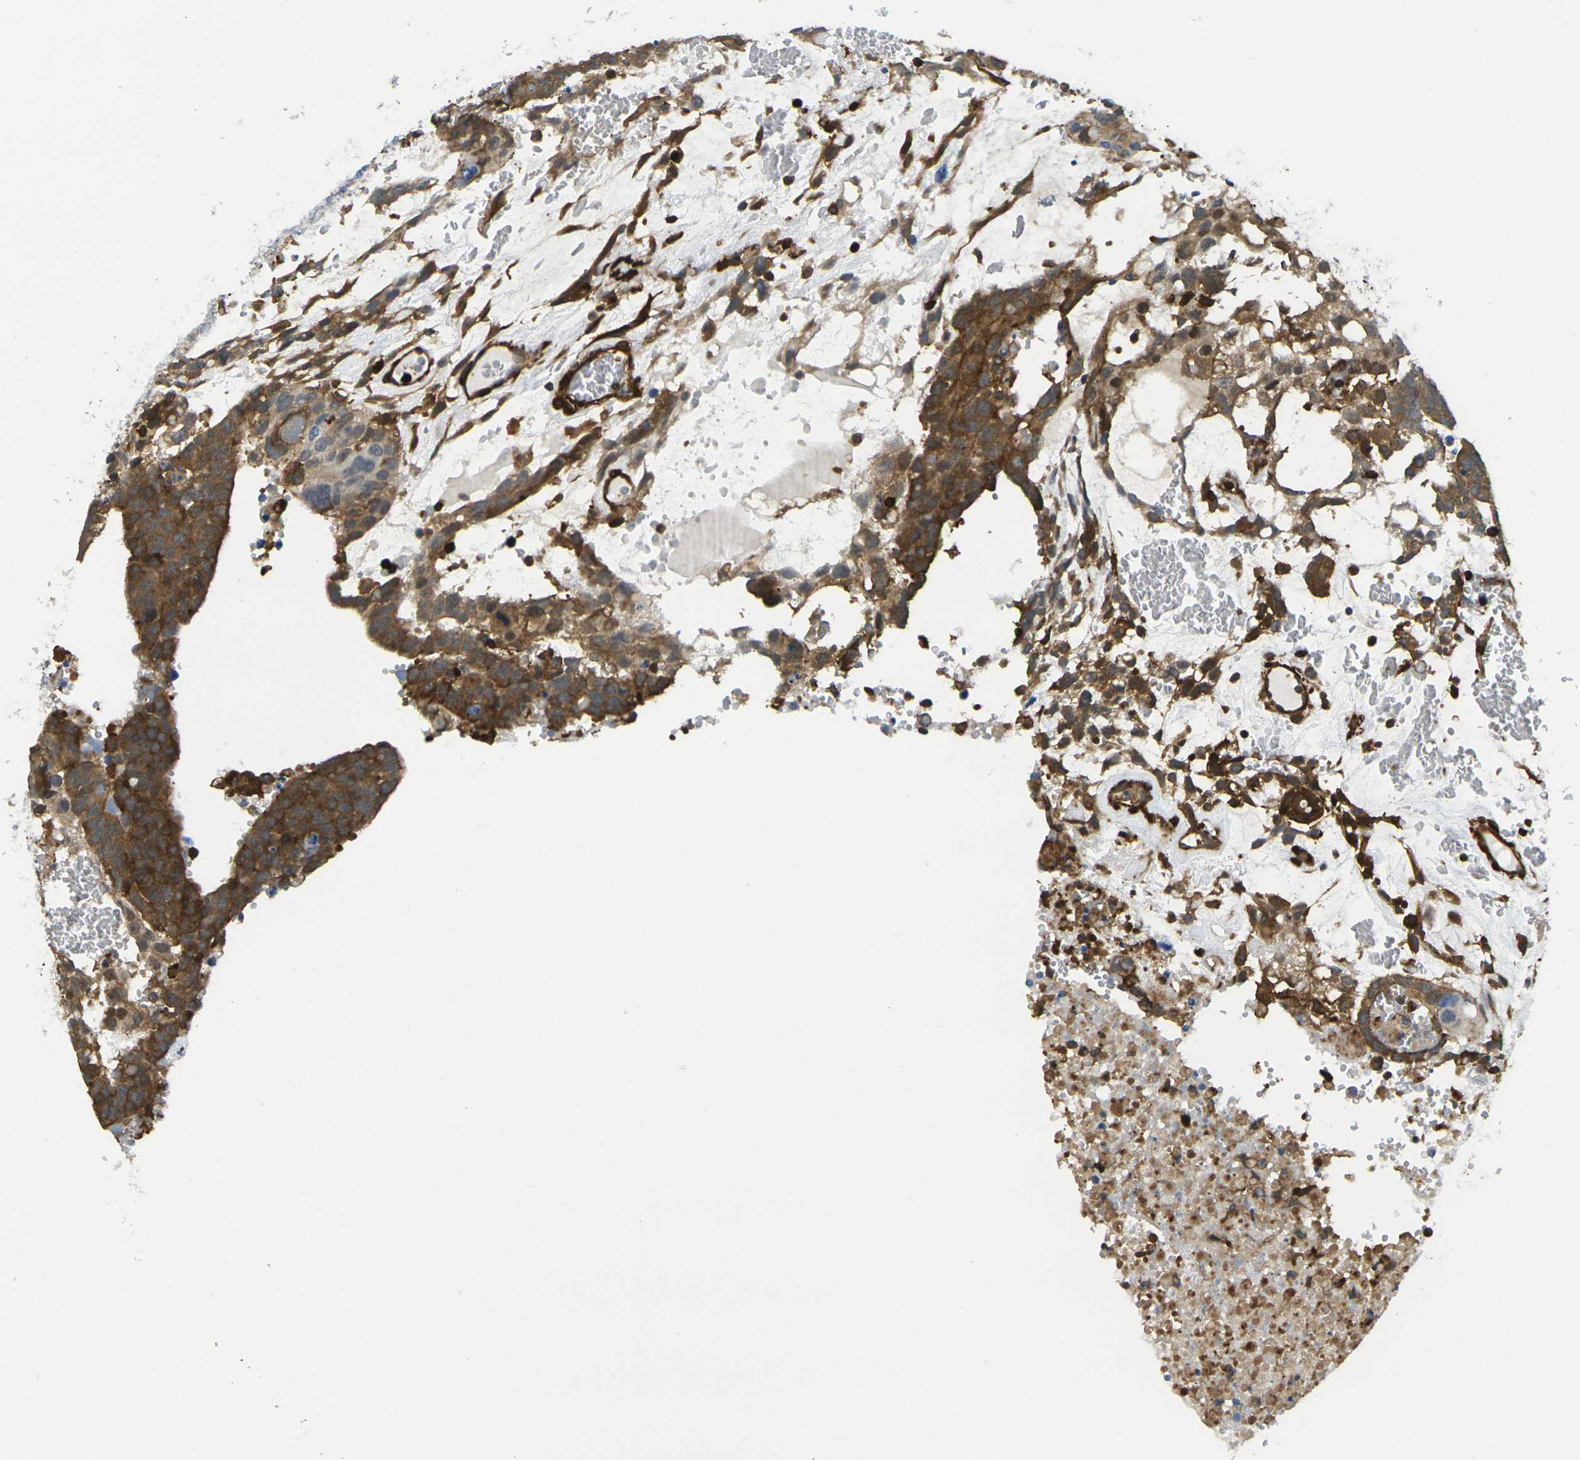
{"staining": {"intensity": "moderate", "quantity": ">75%", "location": "cytoplasmic/membranous"}, "tissue": "testis cancer", "cell_type": "Tumor cells", "image_type": "cancer", "snomed": [{"axis": "morphology", "description": "Seminoma, NOS"}, {"axis": "morphology", "description": "Carcinoma, Embryonal, NOS"}, {"axis": "topography", "description": "Testis"}], "caption": "Immunohistochemical staining of human testis embryonal carcinoma demonstrates medium levels of moderate cytoplasmic/membranous protein expression in about >75% of tumor cells. Immunohistochemistry stains the protein of interest in brown and the nuclei are stained blue.", "gene": "LASP1", "patient": {"sex": "male", "age": 52}}